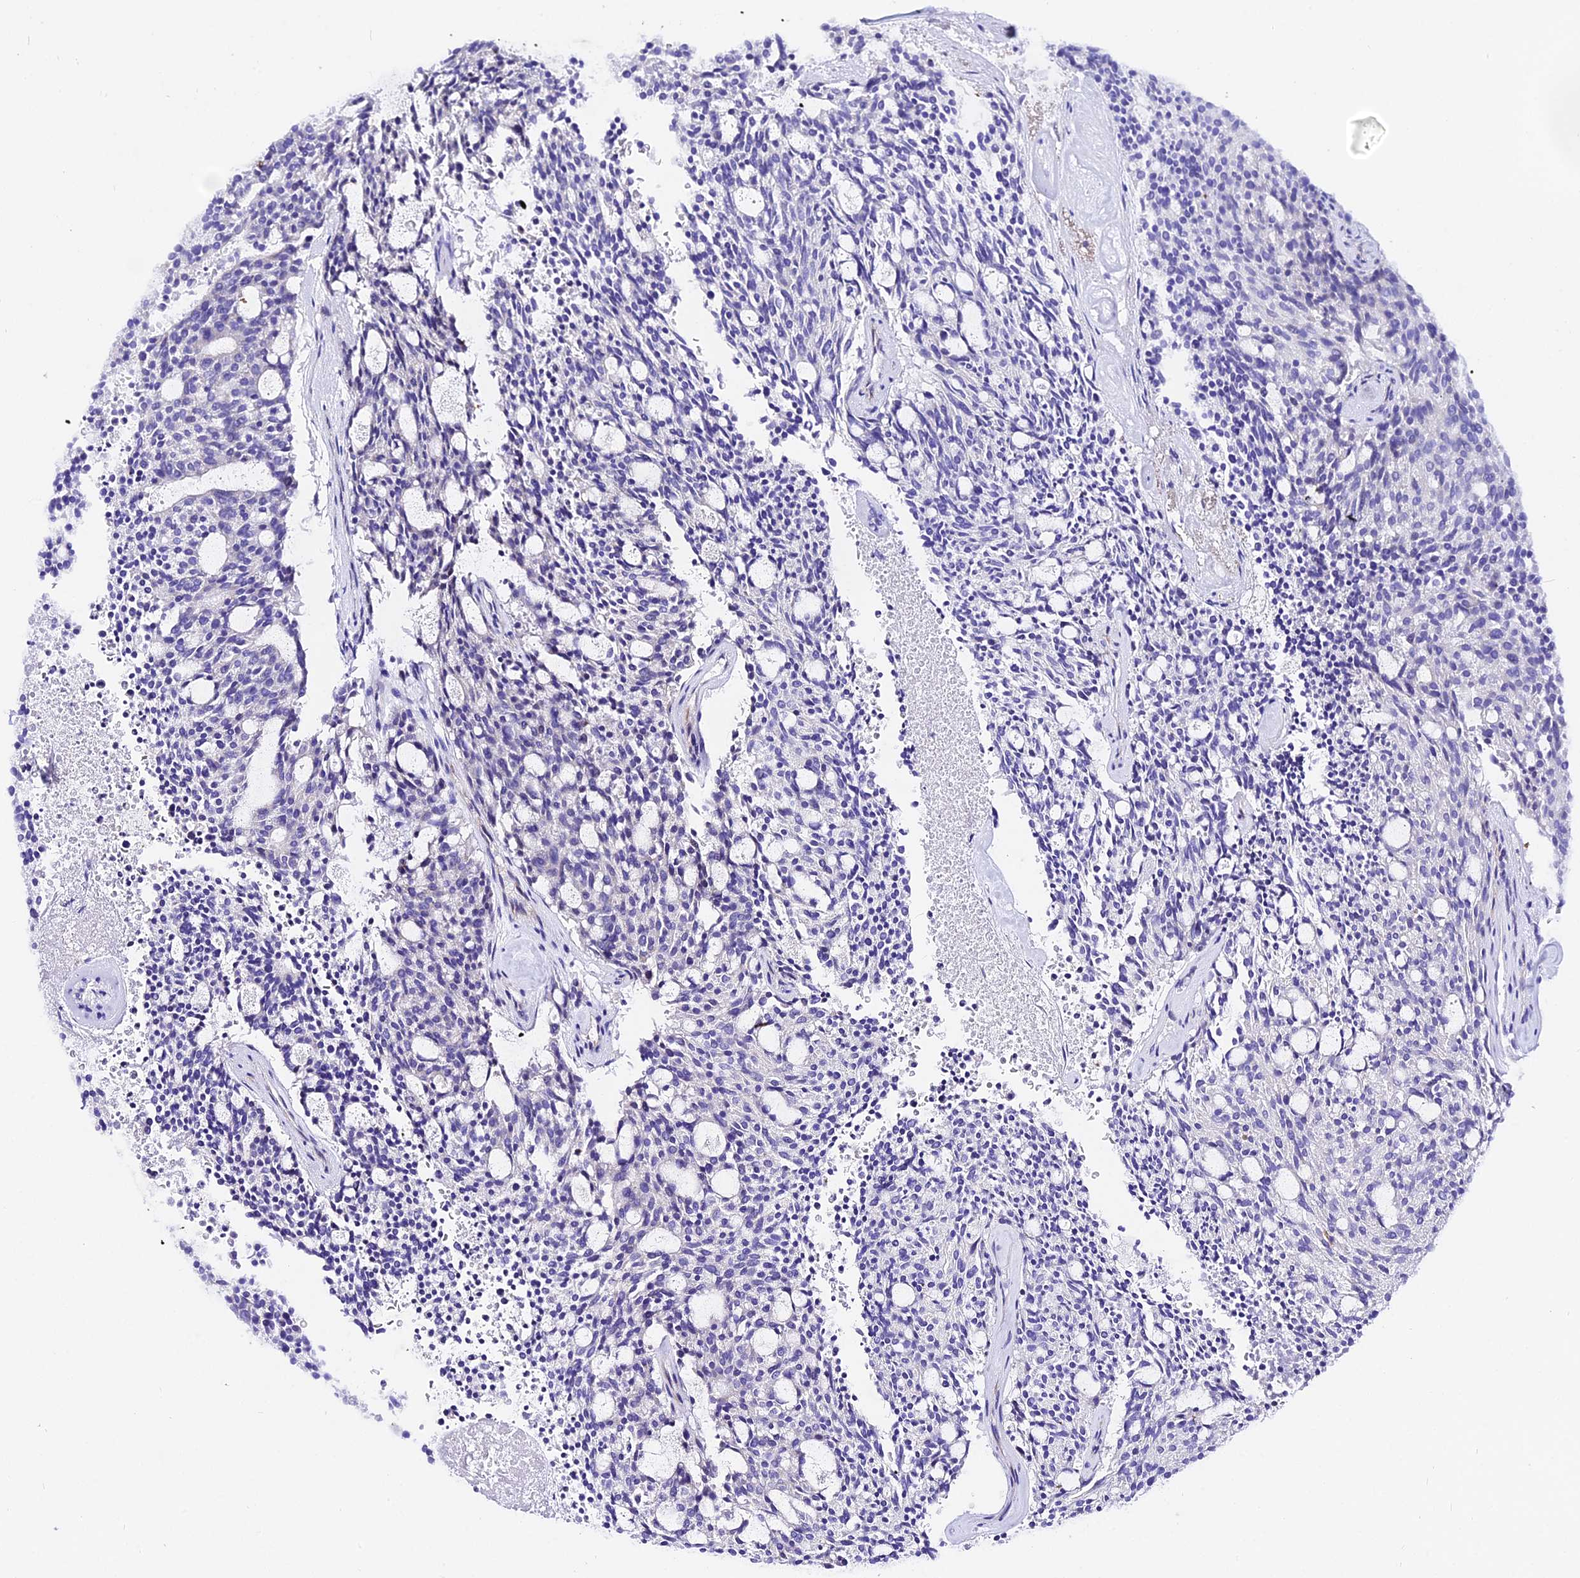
{"staining": {"intensity": "negative", "quantity": "none", "location": "none"}, "tissue": "carcinoid", "cell_type": "Tumor cells", "image_type": "cancer", "snomed": [{"axis": "morphology", "description": "Carcinoid, malignant, NOS"}, {"axis": "topography", "description": "Pancreas"}], "caption": "DAB immunohistochemical staining of human malignant carcinoid shows no significant staining in tumor cells.", "gene": "DEFB106A", "patient": {"sex": "female", "age": 54}}